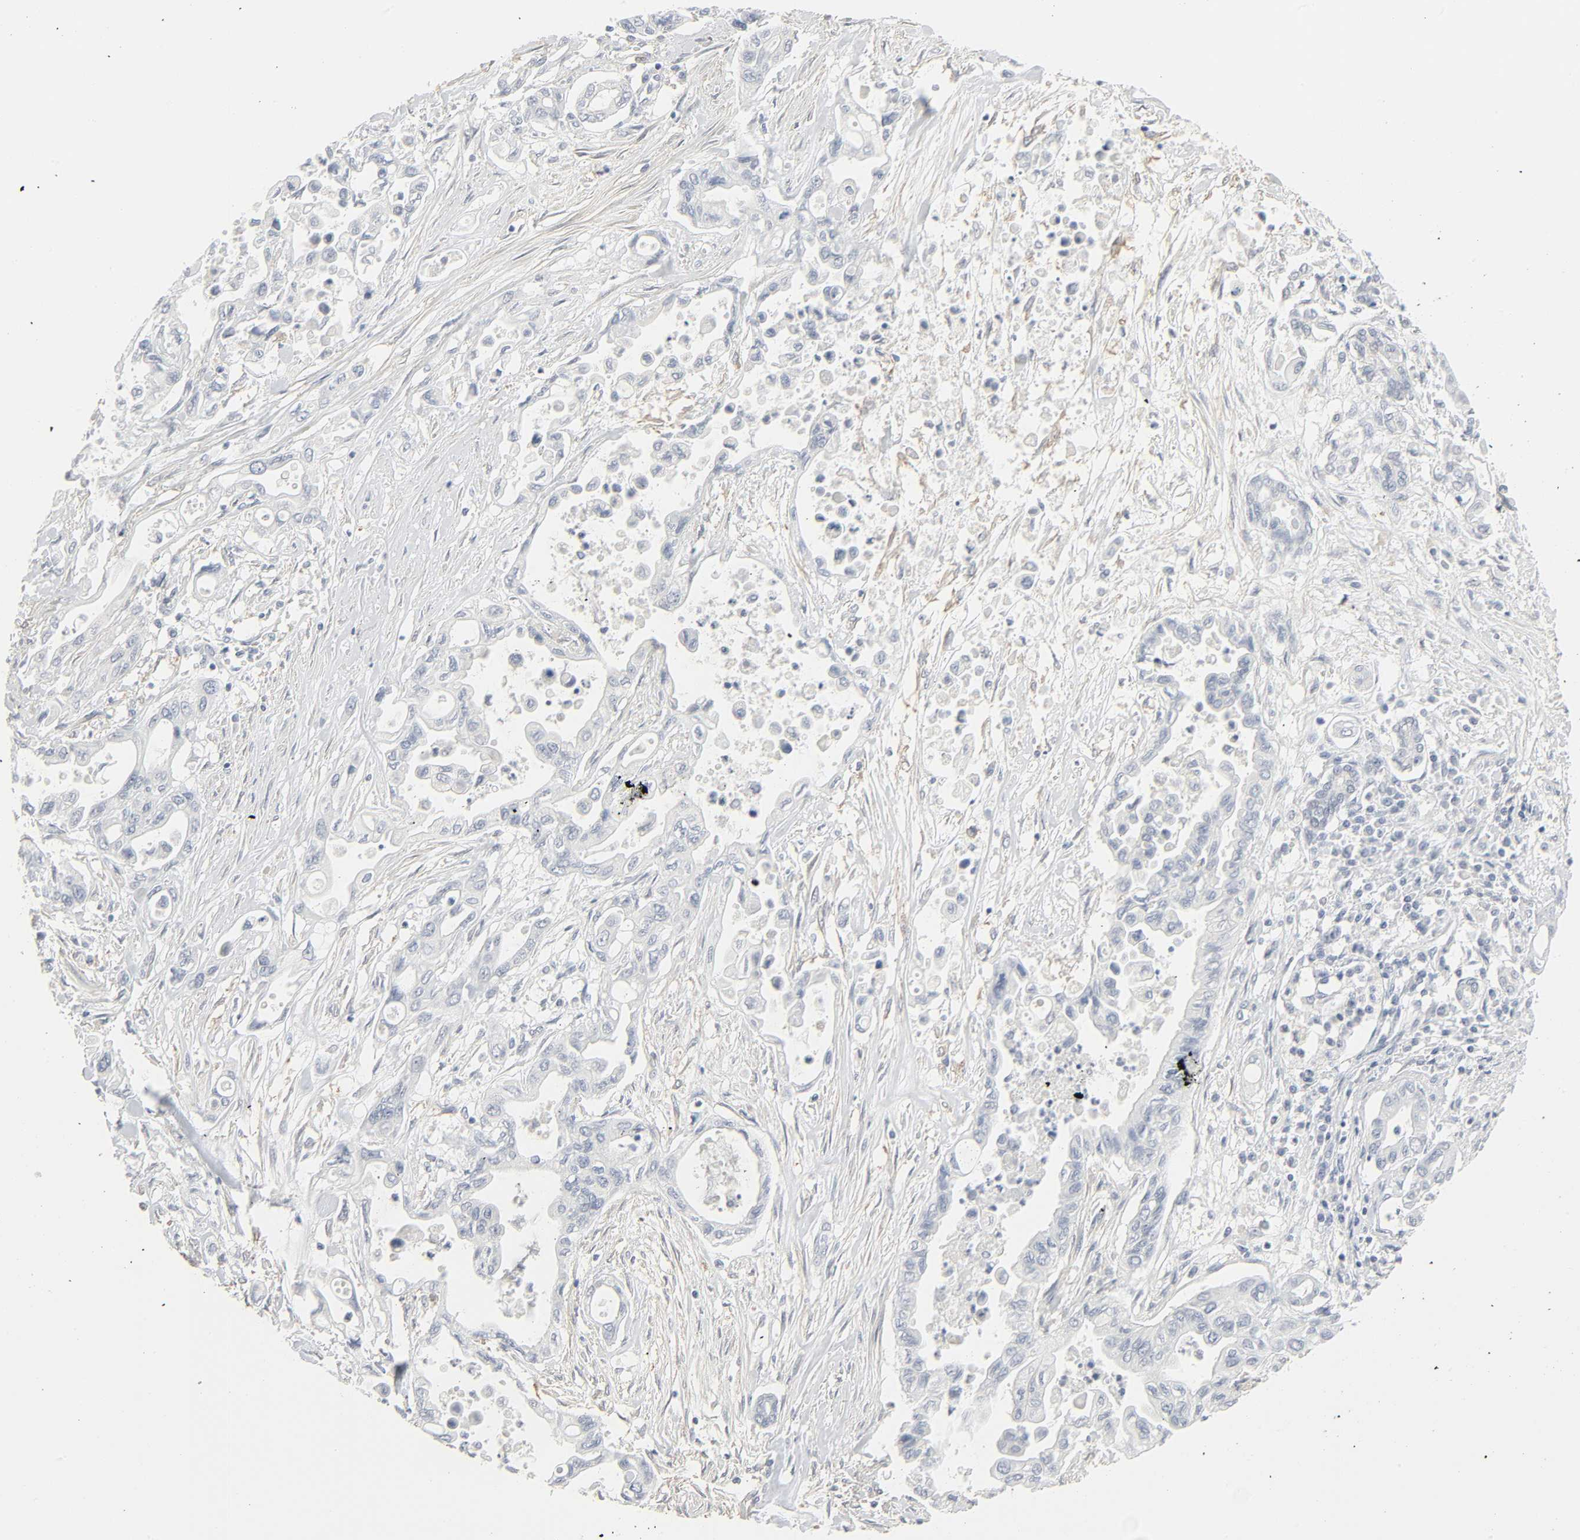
{"staining": {"intensity": "negative", "quantity": "none", "location": "none"}, "tissue": "pancreatic cancer", "cell_type": "Tumor cells", "image_type": "cancer", "snomed": [{"axis": "morphology", "description": "Adenocarcinoma, NOS"}, {"axis": "topography", "description": "Pancreas"}], "caption": "Histopathology image shows no significant protein positivity in tumor cells of pancreatic cancer.", "gene": "ZBTB16", "patient": {"sex": "female", "age": 57}}